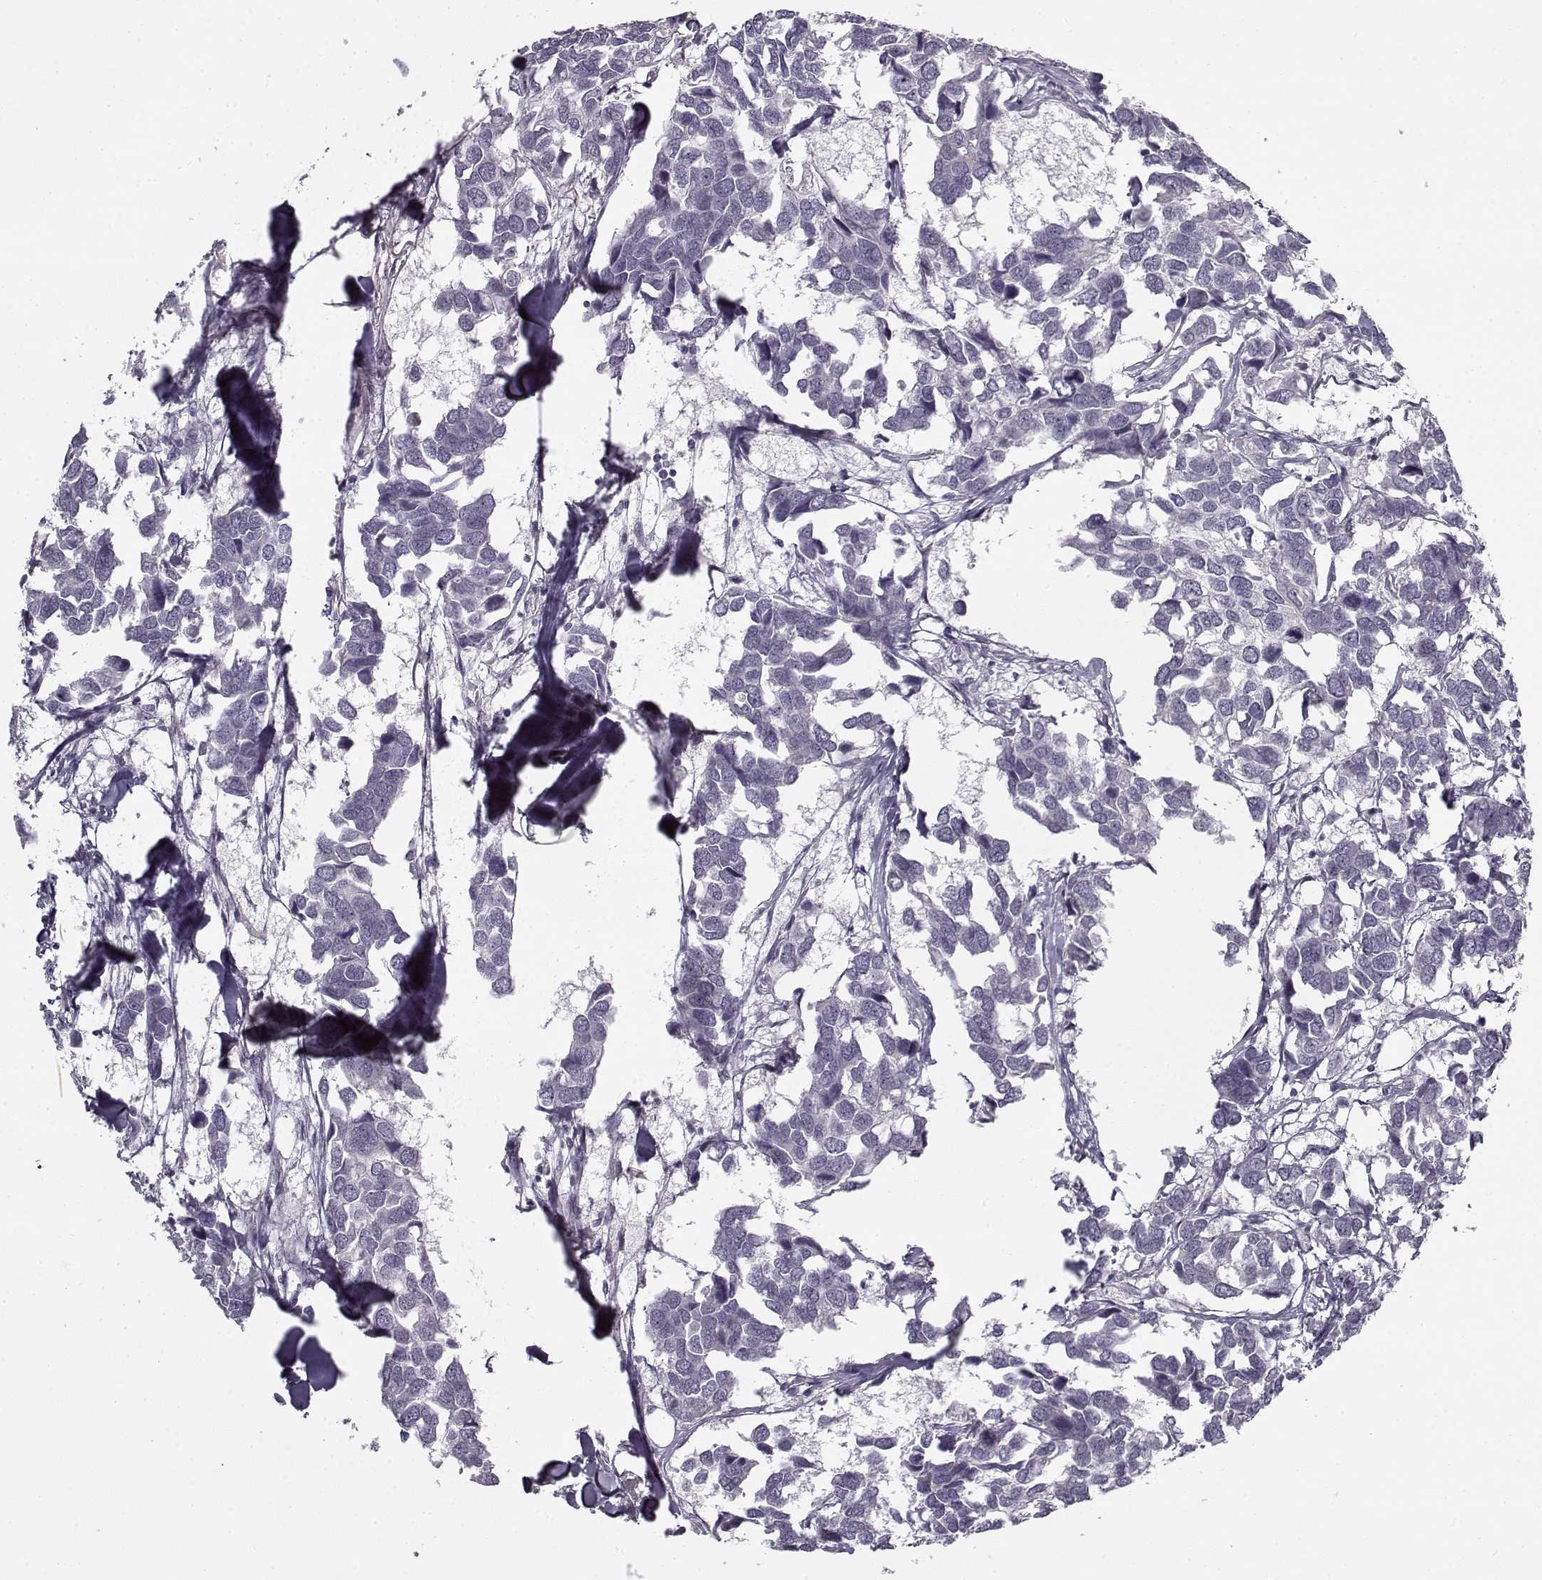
{"staining": {"intensity": "negative", "quantity": "none", "location": "none"}, "tissue": "breast cancer", "cell_type": "Tumor cells", "image_type": "cancer", "snomed": [{"axis": "morphology", "description": "Duct carcinoma"}, {"axis": "topography", "description": "Breast"}], "caption": "An immunohistochemistry photomicrograph of breast invasive ductal carcinoma is shown. There is no staining in tumor cells of breast invasive ductal carcinoma.", "gene": "SNCA", "patient": {"sex": "female", "age": 83}}